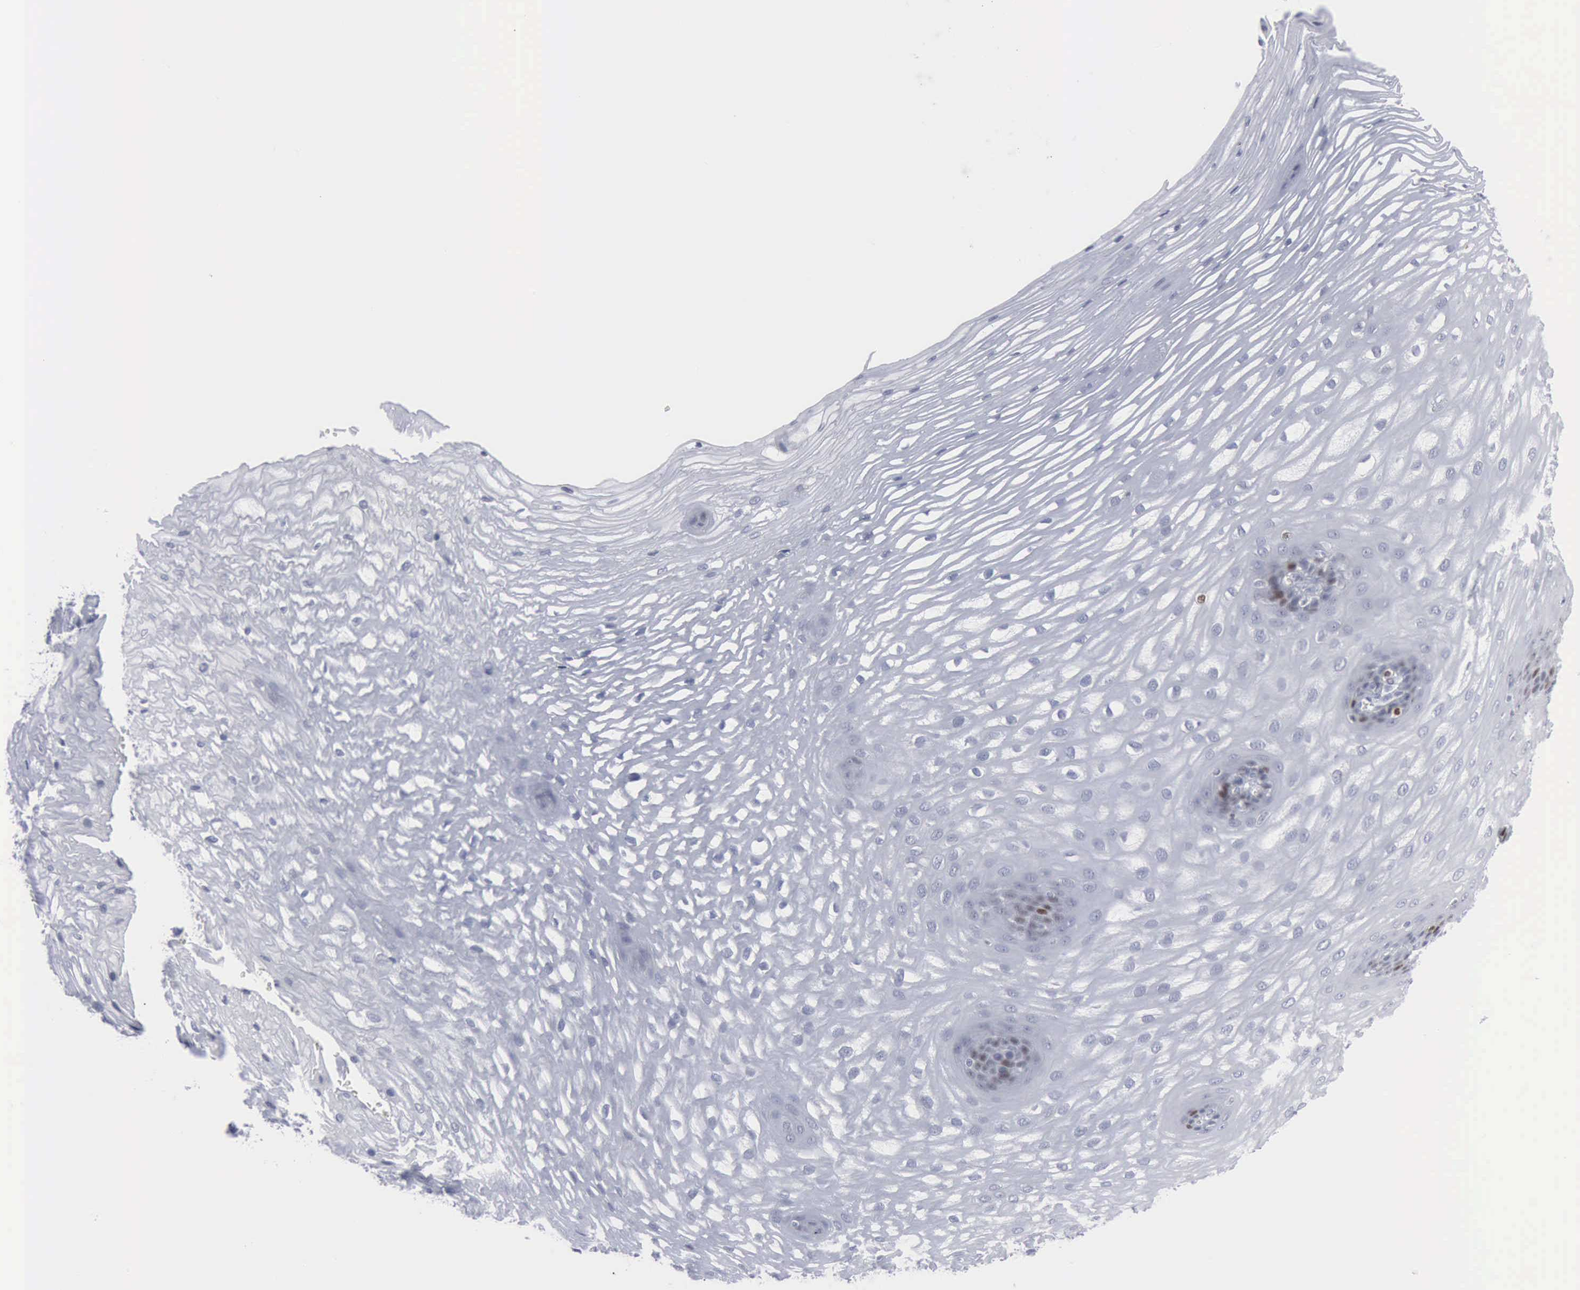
{"staining": {"intensity": "strong", "quantity": "<25%", "location": "nuclear"}, "tissue": "esophagus", "cell_type": "Squamous epithelial cells", "image_type": "normal", "snomed": [{"axis": "morphology", "description": "Normal tissue, NOS"}, {"axis": "morphology", "description": "Adenocarcinoma, NOS"}, {"axis": "topography", "description": "Esophagus"}, {"axis": "topography", "description": "Stomach"}], "caption": "Immunohistochemical staining of unremarkable human esophagus shows medium levels of strong nuclear expression in approximately <25% of squamous epithelial cells. The staining was performed using DAB, with brown indicating positive protein expression. Nuclei are stained blue with hematoxylin.", "gene": "MCM5", "patient": {"sex": "male", "age": 62}}